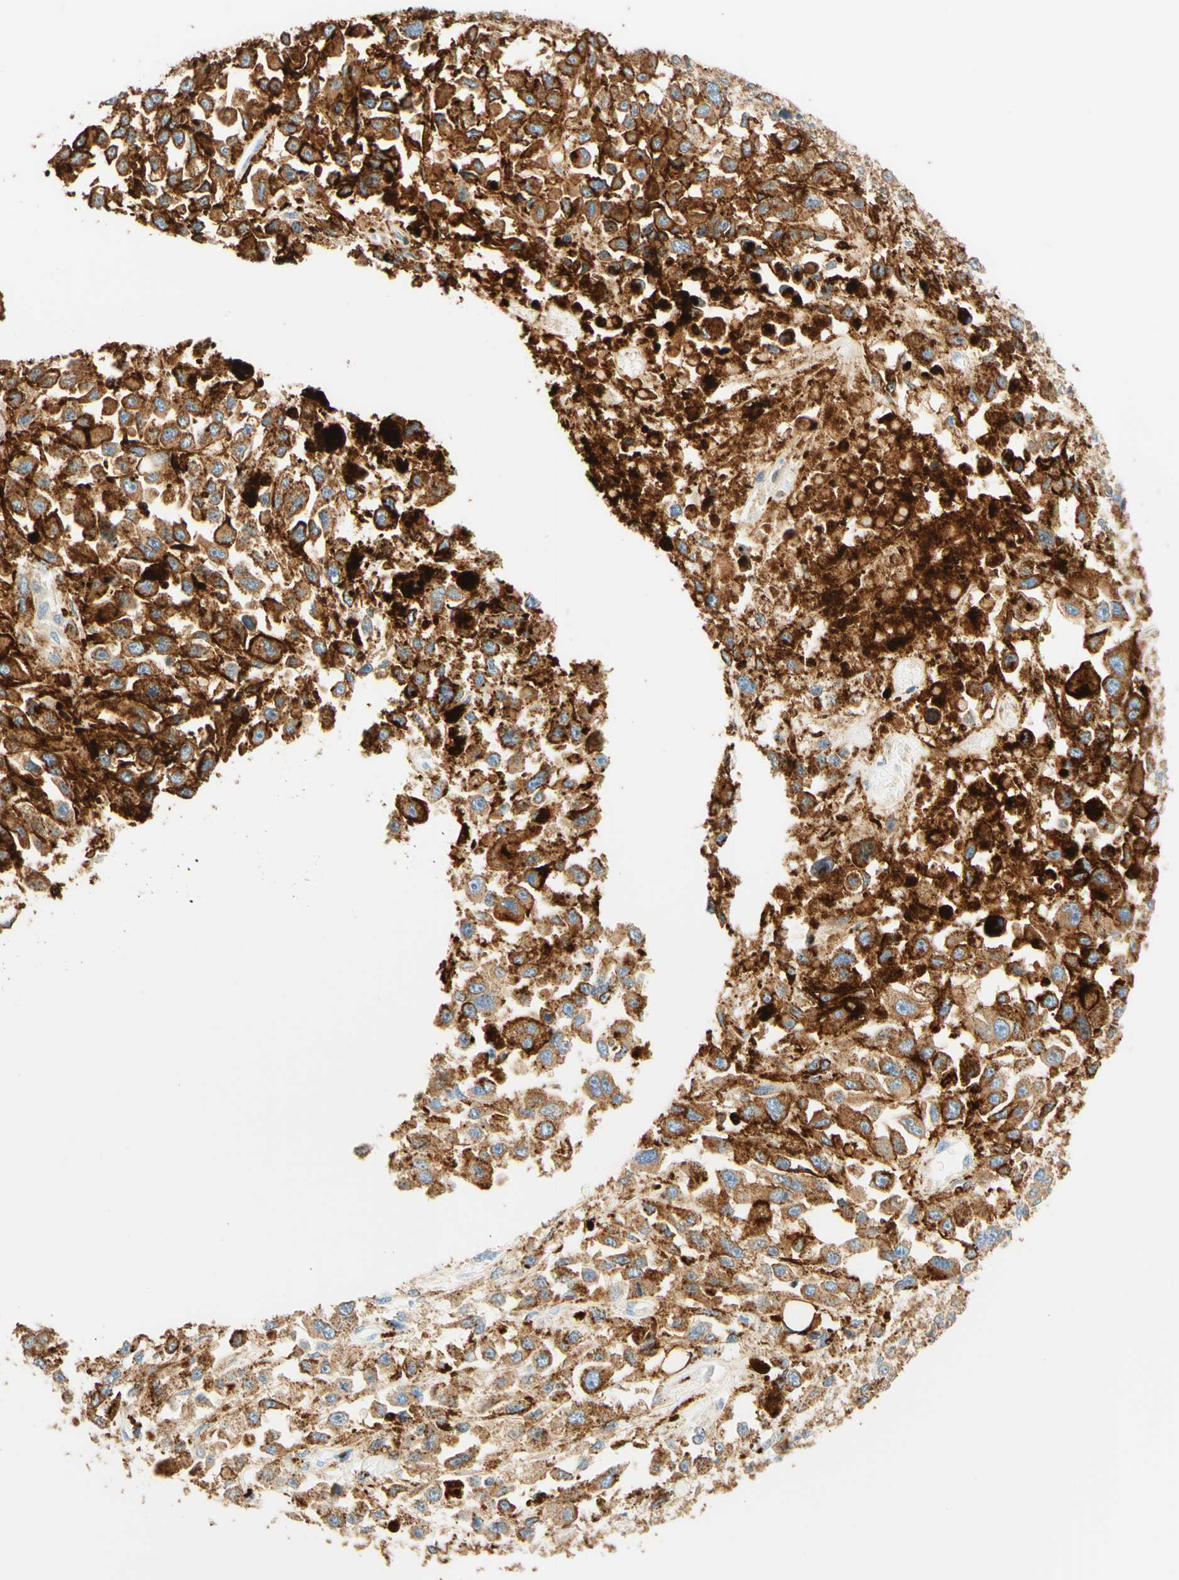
{"staining": {"intensity": "strong", "quantity": "25%-75%", "location": "cytoplasmic/membranous"}, "tissue": "melanoma", "cell_type": "Tumor cells", "image_type": "cancer", "snomed": [{"axis": "morphology", "description": "Malignant melanoma, Metastatic site"}, {"axis": "topography", "description": "Lymph node"}], "caption": "Malignant melanoma (metastatic site) was stained to show a protein in brown. There is high levels of strong cytoplasmic/membranous positivity in approximately 25%-75% of tumor cells. The staining is performed using DAB (3,3'-diaminobenzidine) brown chromogen to label protein expression. The nuclei are counter-stained blue using hematoxylin.", "gene": "CD63", "patient": {"sex": "male", "age": 59}}